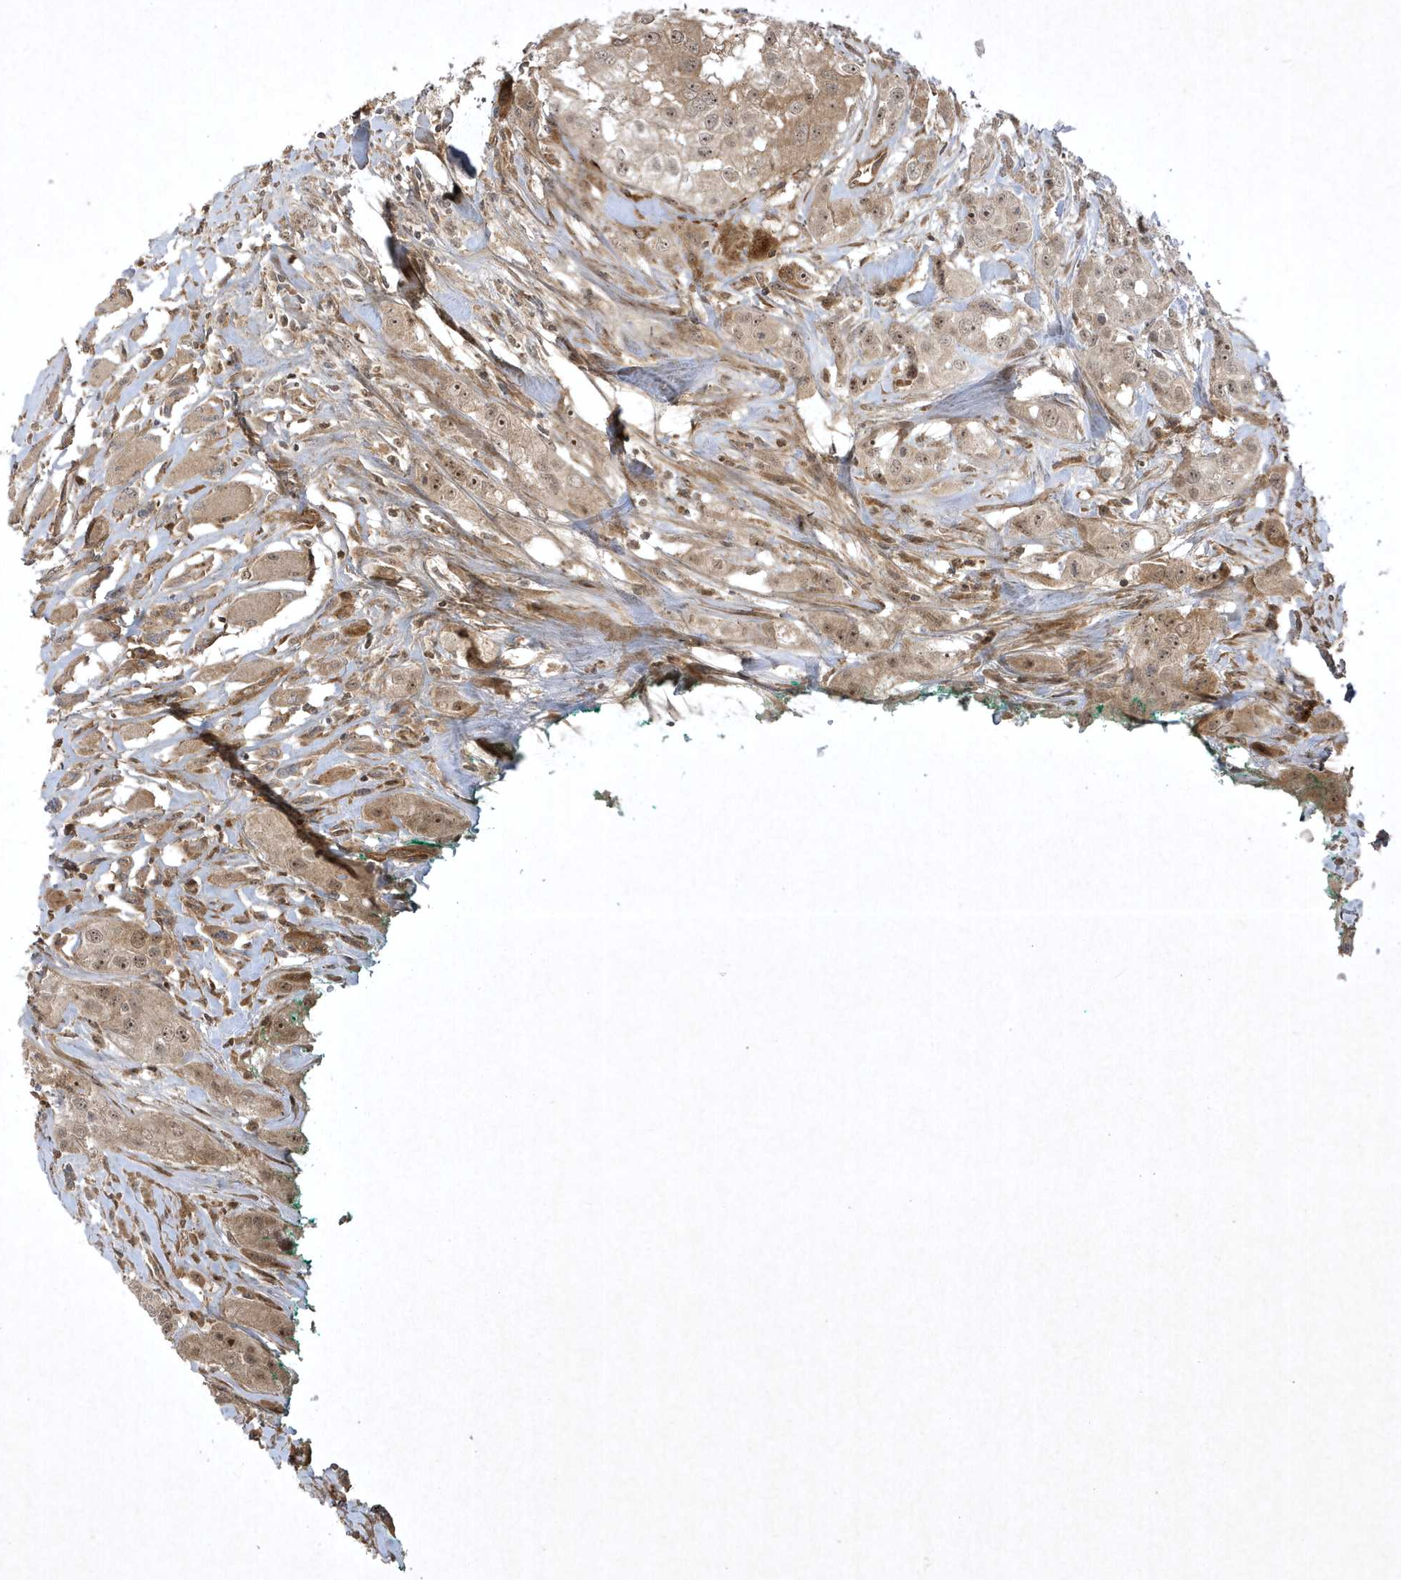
{"staining": {"intensity": "moderate", "quantity": ">75%", "location": "cytoplasmic/membranous,nuclear"}, "tissue": "head and neck cancer", "cell_type": "Tumor cells", "image_type": "cancer", "snomed": [{"axis": "morphology", "description": "Normal tissue, NOS"}, {"axis": "morphology", "description": "Squamous cell carcinoma, NOS"}, {"axis": "topography", "description": "Skeletal muscle"}, {"axis": "topography", "description": "Head-Neck"}], "caption": "IHC (DAB (3,3'-diaminobenzidine)) staining of human head and neck squamous cell carcinoma exhibits moderate cytoplasmic/membranous and nuclear protein positivity in approximately >75% of tumor cells. (Stains: DAB (3,3'-diaminobenzidine) in brown, nuclei in blue, Microscopy: brightfield microscopy at high magnification).", "gene": "FAM83C", "patient": {"sex": "male", "age": 51}}